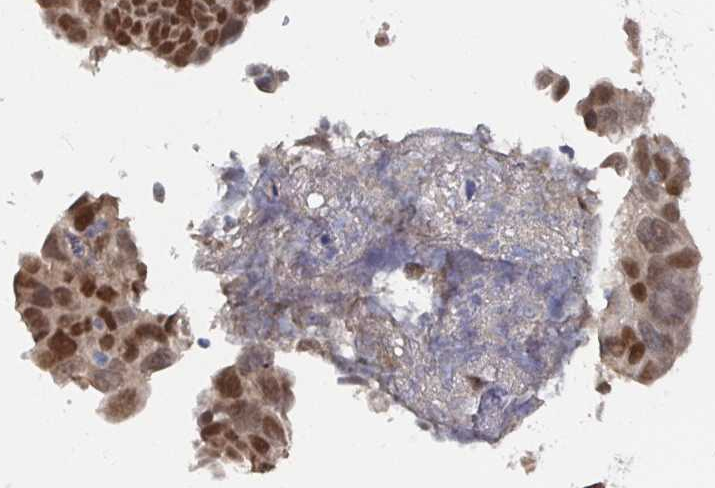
{"staining": {"intensity": "moderate", "quantity": ">75%", "location": "nuclear"}, "tissue": "ovarian cancer", "cell_type": "Tumor cells", "image_type": "cancer", "snomed": [{"axis": "morphology", "description": "Cystadenocarcinoma, serous, NOS"}, {"axis": "topography", "description": "Ovary"}], "caption": "Human ovarian cancer stained with a protein marker demonstrates moderate staining in tumor cells.", "gene": "MEIS1", "patient": {"sex": "female", "age": 64}}